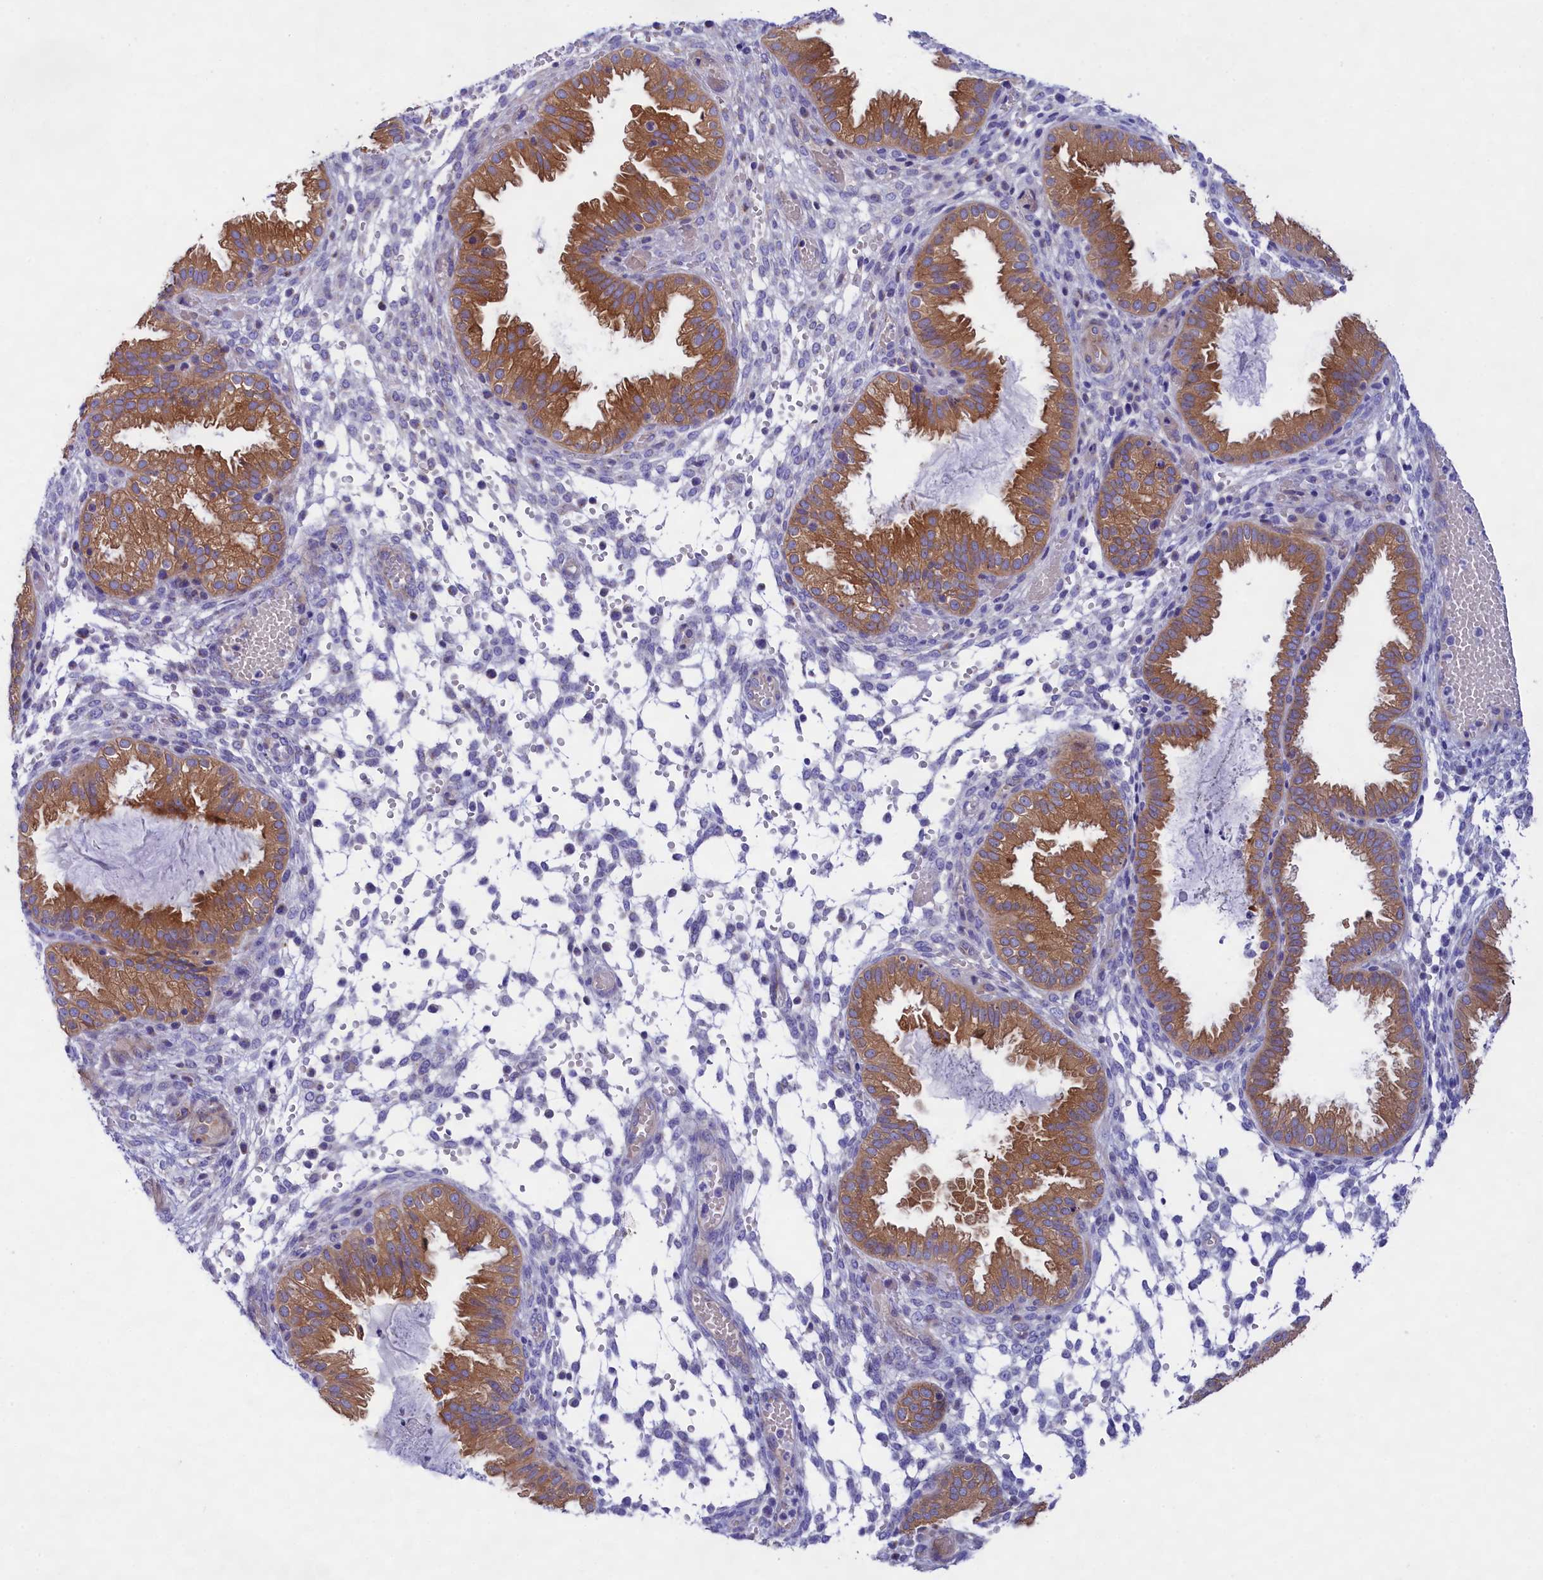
{"staining": {"intensity": "negative", "quantity": "none", "location": "none"}, "tissue": "endometrium", "cell_type": "Cells in endometrial stroma", "image_type": "normal", "snomed": [{"axis": "morphology", "description": "Normal tissue, NOS"}, {"axis": "topography", "description": "Endometrium"}], "caption": "This is a photomicrograph of immunohistochemistry staining of normal endometrium, which shows no positivity in cells in endometrial stroma. The staining was performed using DAB to visualize the protein expression in brown, while the nuclei were stained in blue with hematoxylin (Magnification: 20x).", "gene": "PPP1R13L", "patient": {"sex": "female", "age": 33}}